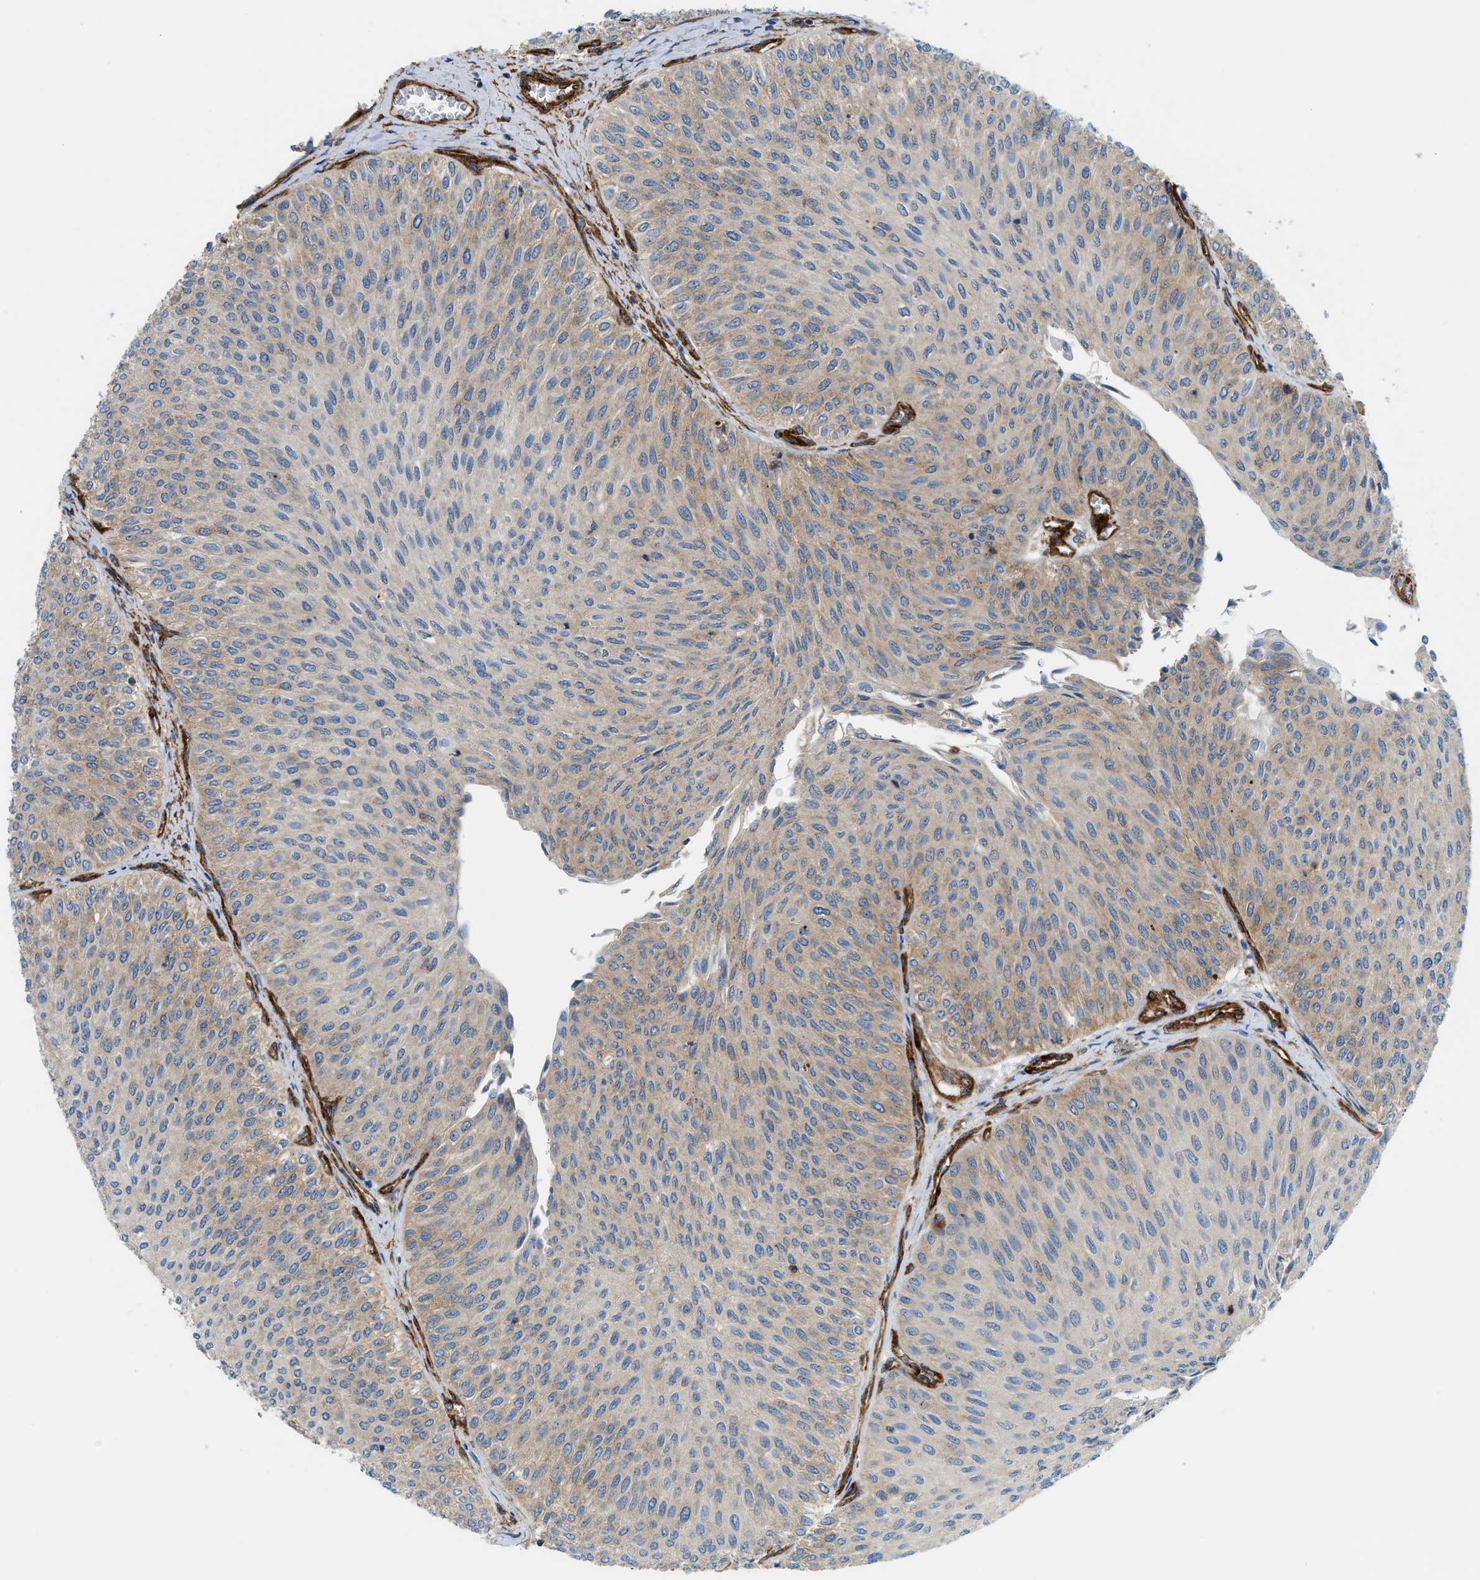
{"staining": {"intensity": "weak", "quantity": "<25%", "location": "cytoplasmic/membranous"}, "tissue": "urothelial cancer", "cell_type": "Tumor cells", "image_type": "cancer", "snomed": [{"axis": "morphology", "description": "Urothelial carcinoma, Low grade"}, {"axis": "topography", "description": "Urinary bladder"}], "caption": "IHC photomicrograph of neoplastic tissue: urothelial cancer stained with DAB (3,3'-diaminobenzidine) reveals no significant protein expression in tumor cells. The staining was performed using DAB (3,3'-diaminobenzidine) to visualize the protein expression in brown, while the nuclei were stained in blue with hematoxylin (Magnification: 20x).", "gene": "HIP1", "patient": {"sex": "male", "age": 78}}